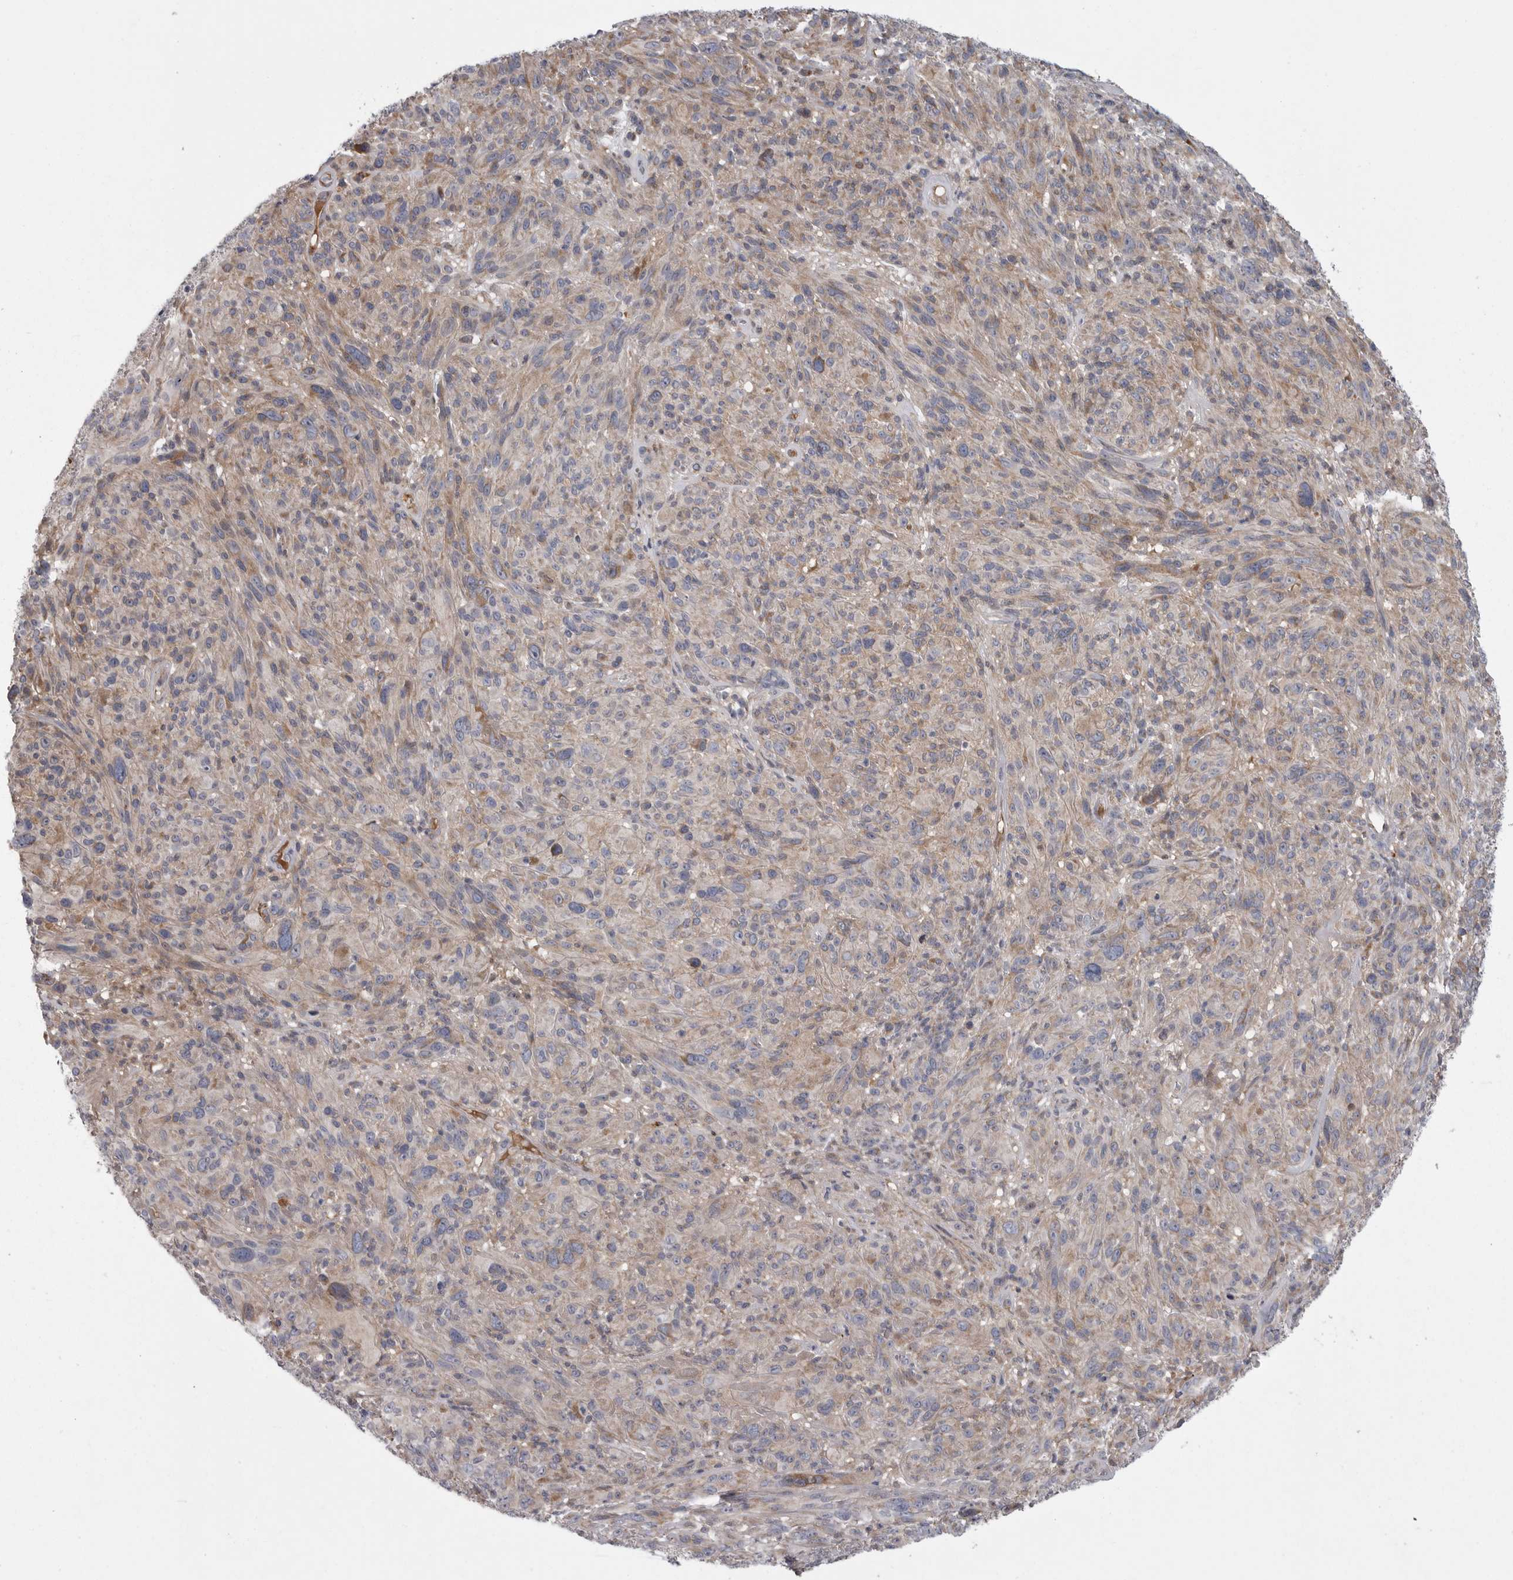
{"staining": {"intensity": "weak", "quantity": "25%-75%", "location": "cytoplasmic/membranous"}, "tissue": "melanoma", "cell_type": "Tumor cells", "image_type": "cancer", "snomed": [{"axis": "morphology", "description": "Malignant melanoma, NOS"}, {"axis": "topography", "description": "Skin of head"}], "caption": "The photomicrograph displays a brown stain indicating the presence of a protein in the cytoplasmic/membranous of tumor cells in melanoma.", "gene": "CRP", "patient": {"sex": "male", "age": 96}}